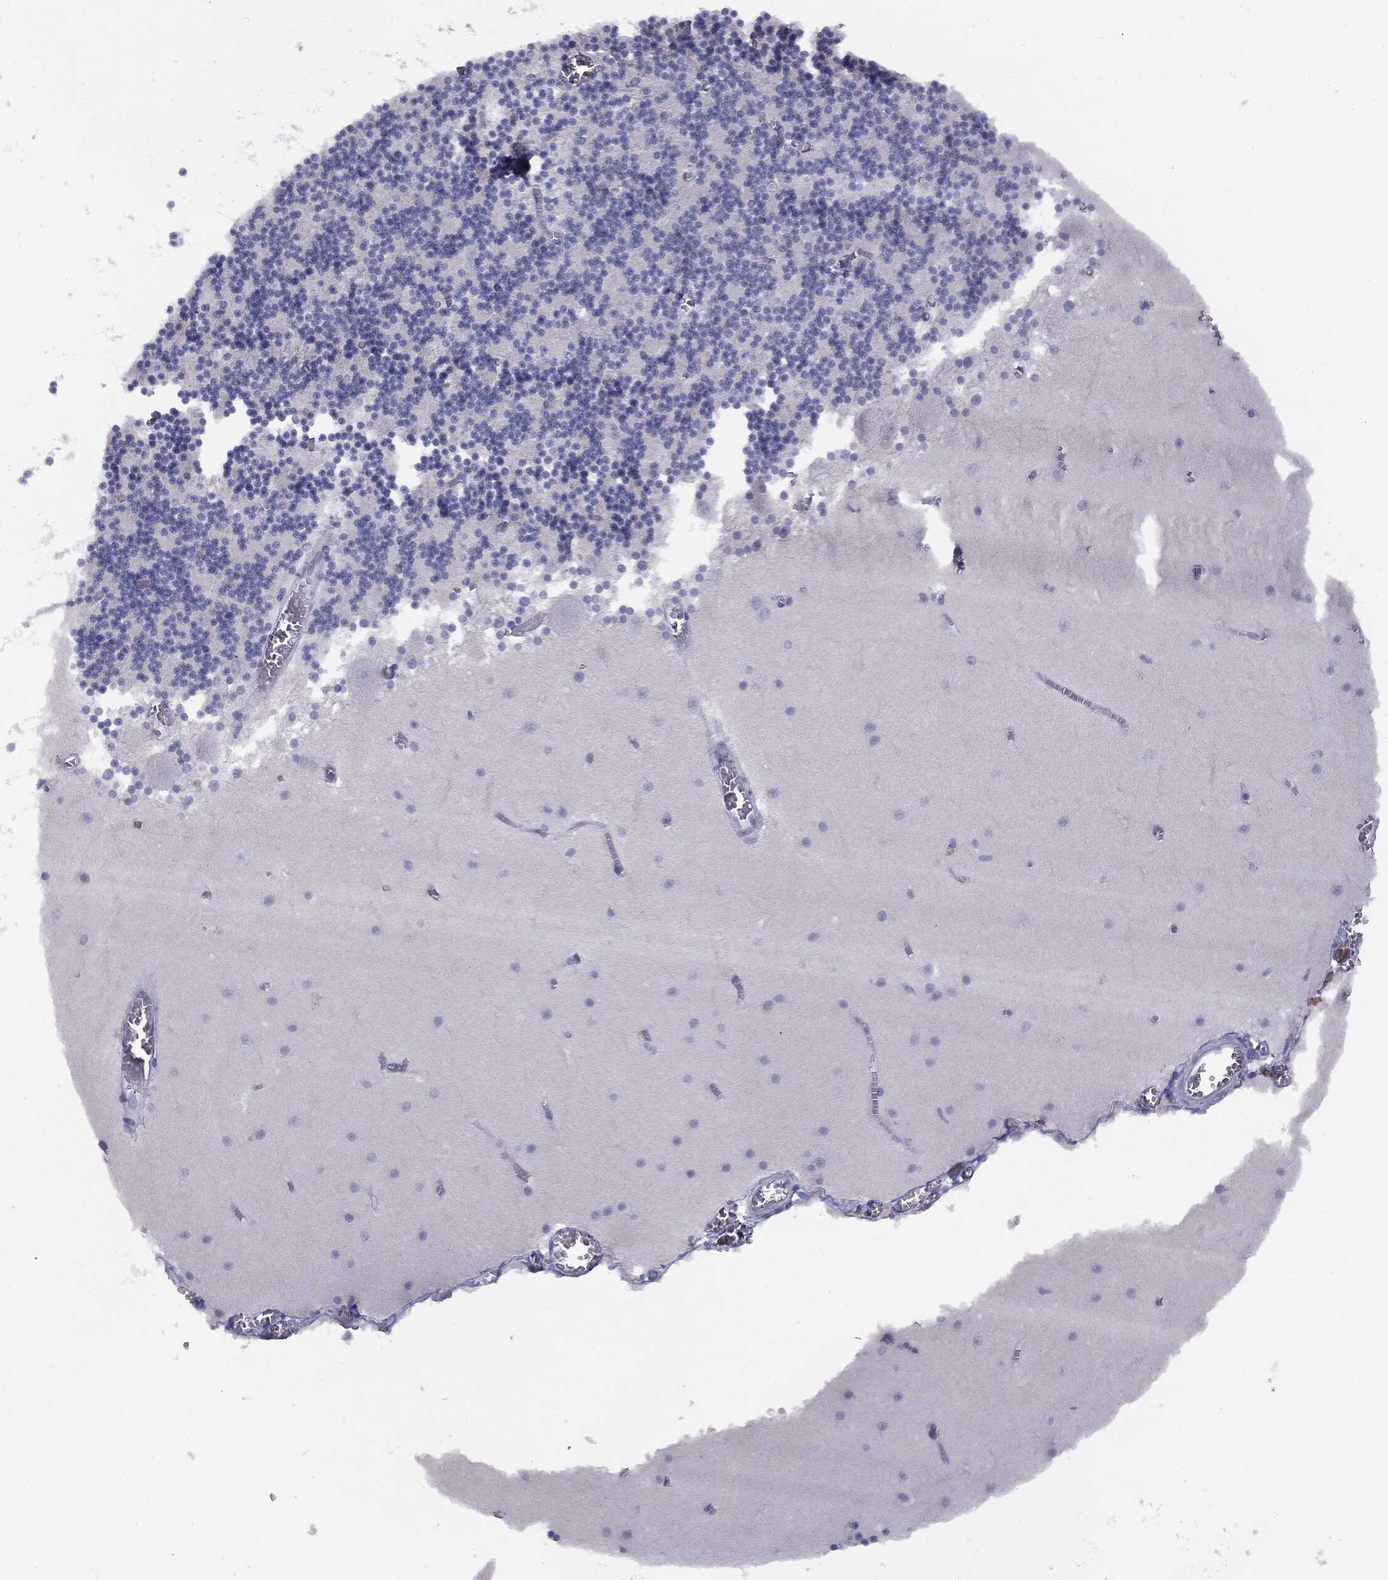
{"staining": {"intensity": "negative", "quantity": "none", "location": "none"}, "tissue": "cerebellum", "cell_type": "Cells in granular layer", "image_type": "normal", "snomed": [{"axis": "morphology", "description": "Normal tissue, NOS"}, {"axis": "topography", "description": "Cerebellum"}], "caption": "DAB (3,3'-diaminobenzidine) immunohistochemical staining of unremarkable cerebellum displays no significant staining in cells in granular layer. Nuclei are stained in blue.", "gene": "MUC1", "patient": {"sex": "female", "age": 28}}